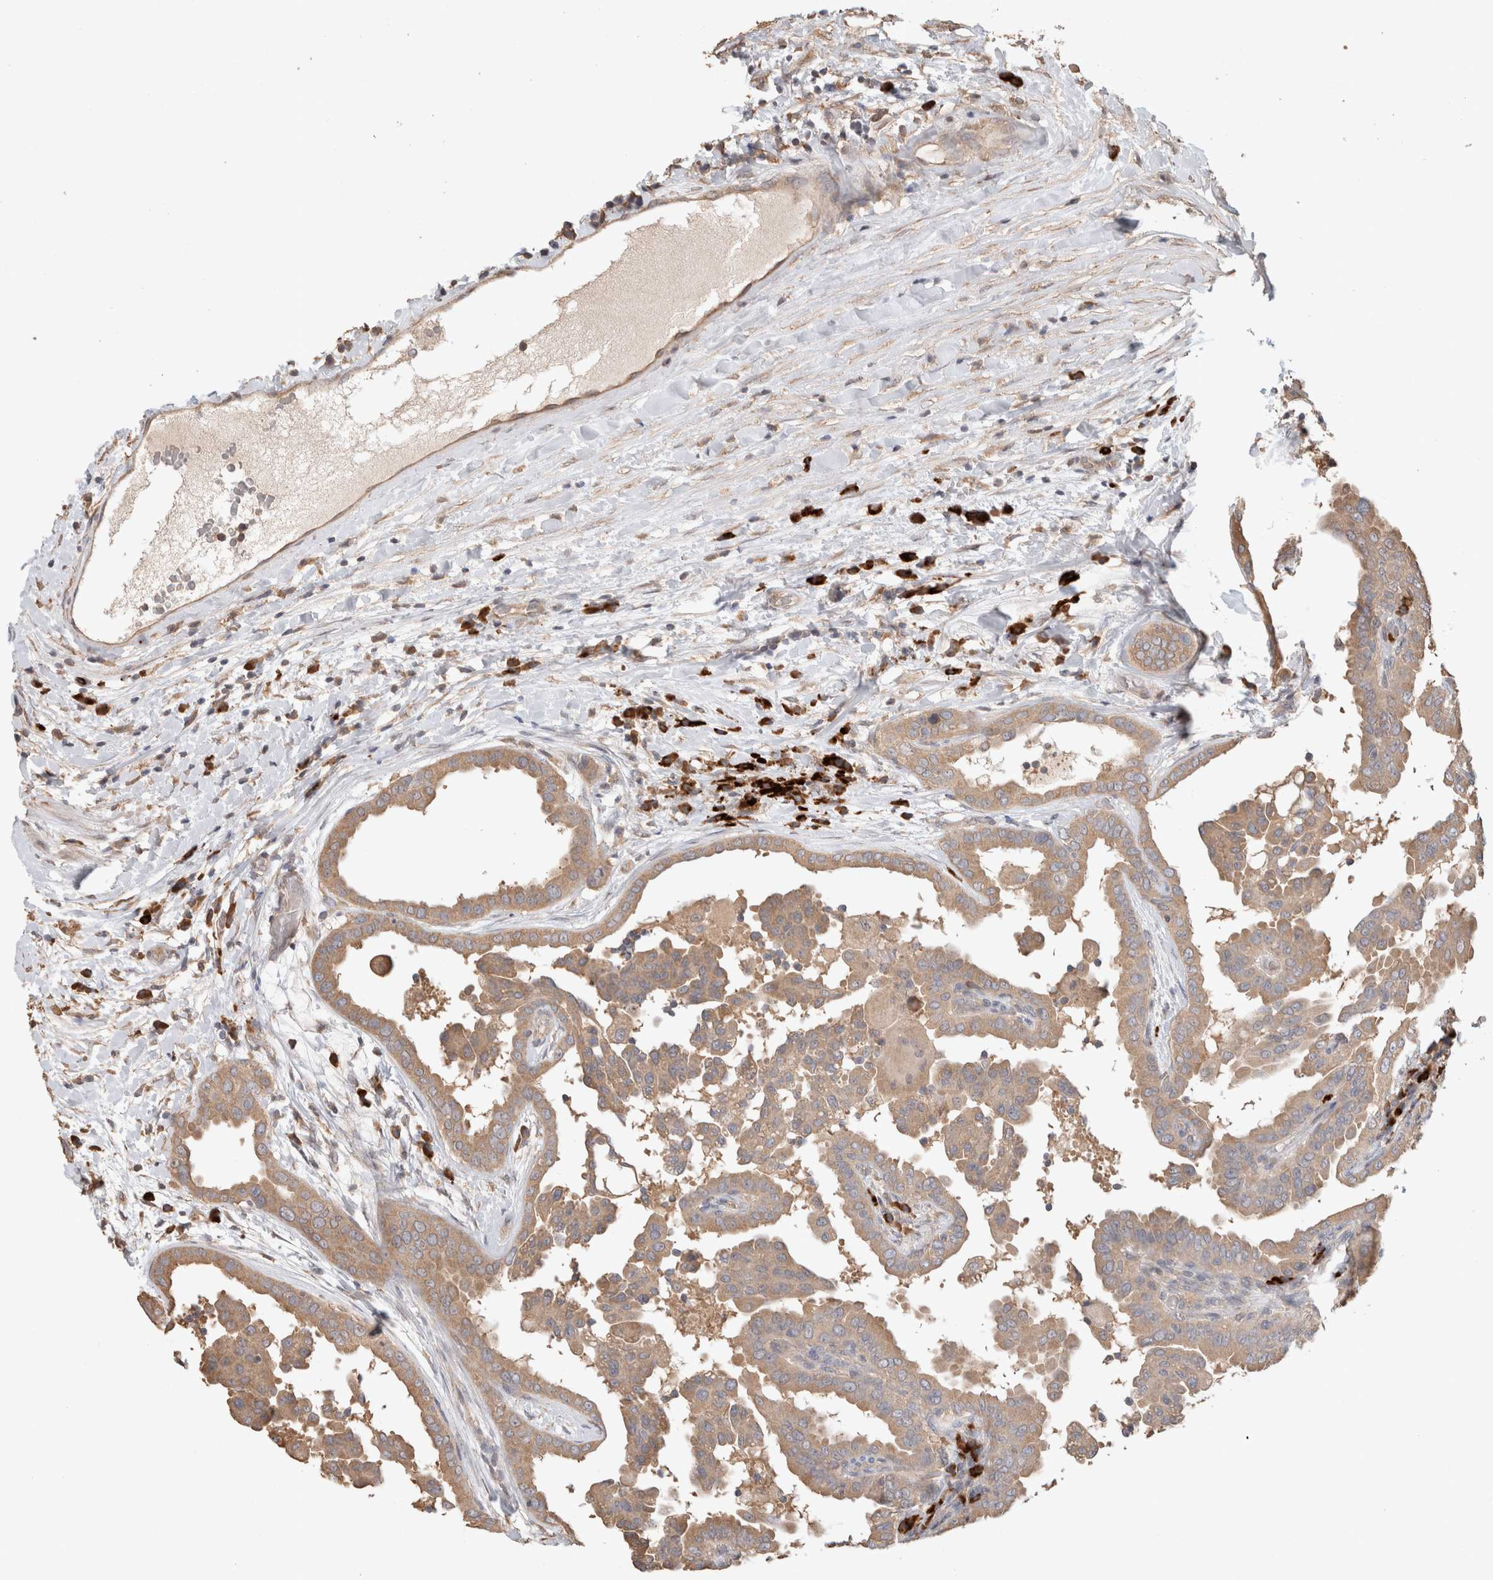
{"staining": {"intensity": "moderate", "quantity": ">75%", "location": "cytoplasmic/membranous"}, "tissue": "thyroid cancer", "cell_type": "Tumor cells", "image_type": "cancer", "snomed": [{"axis": "morphology", "description": "Papillary adenocarcinoma, NOS"}, {"axis": "topography", "description": "Thyroid gland"}], "caption": "About >75% of tumor cells in thyroid papillary adenocarcinoma exhibit moderate cytoplasmic/membranous protein staining as visualized by brown immunohistochemical staining.", "gene": "HROB", "patient": {"sex": "male", "age": 33}}